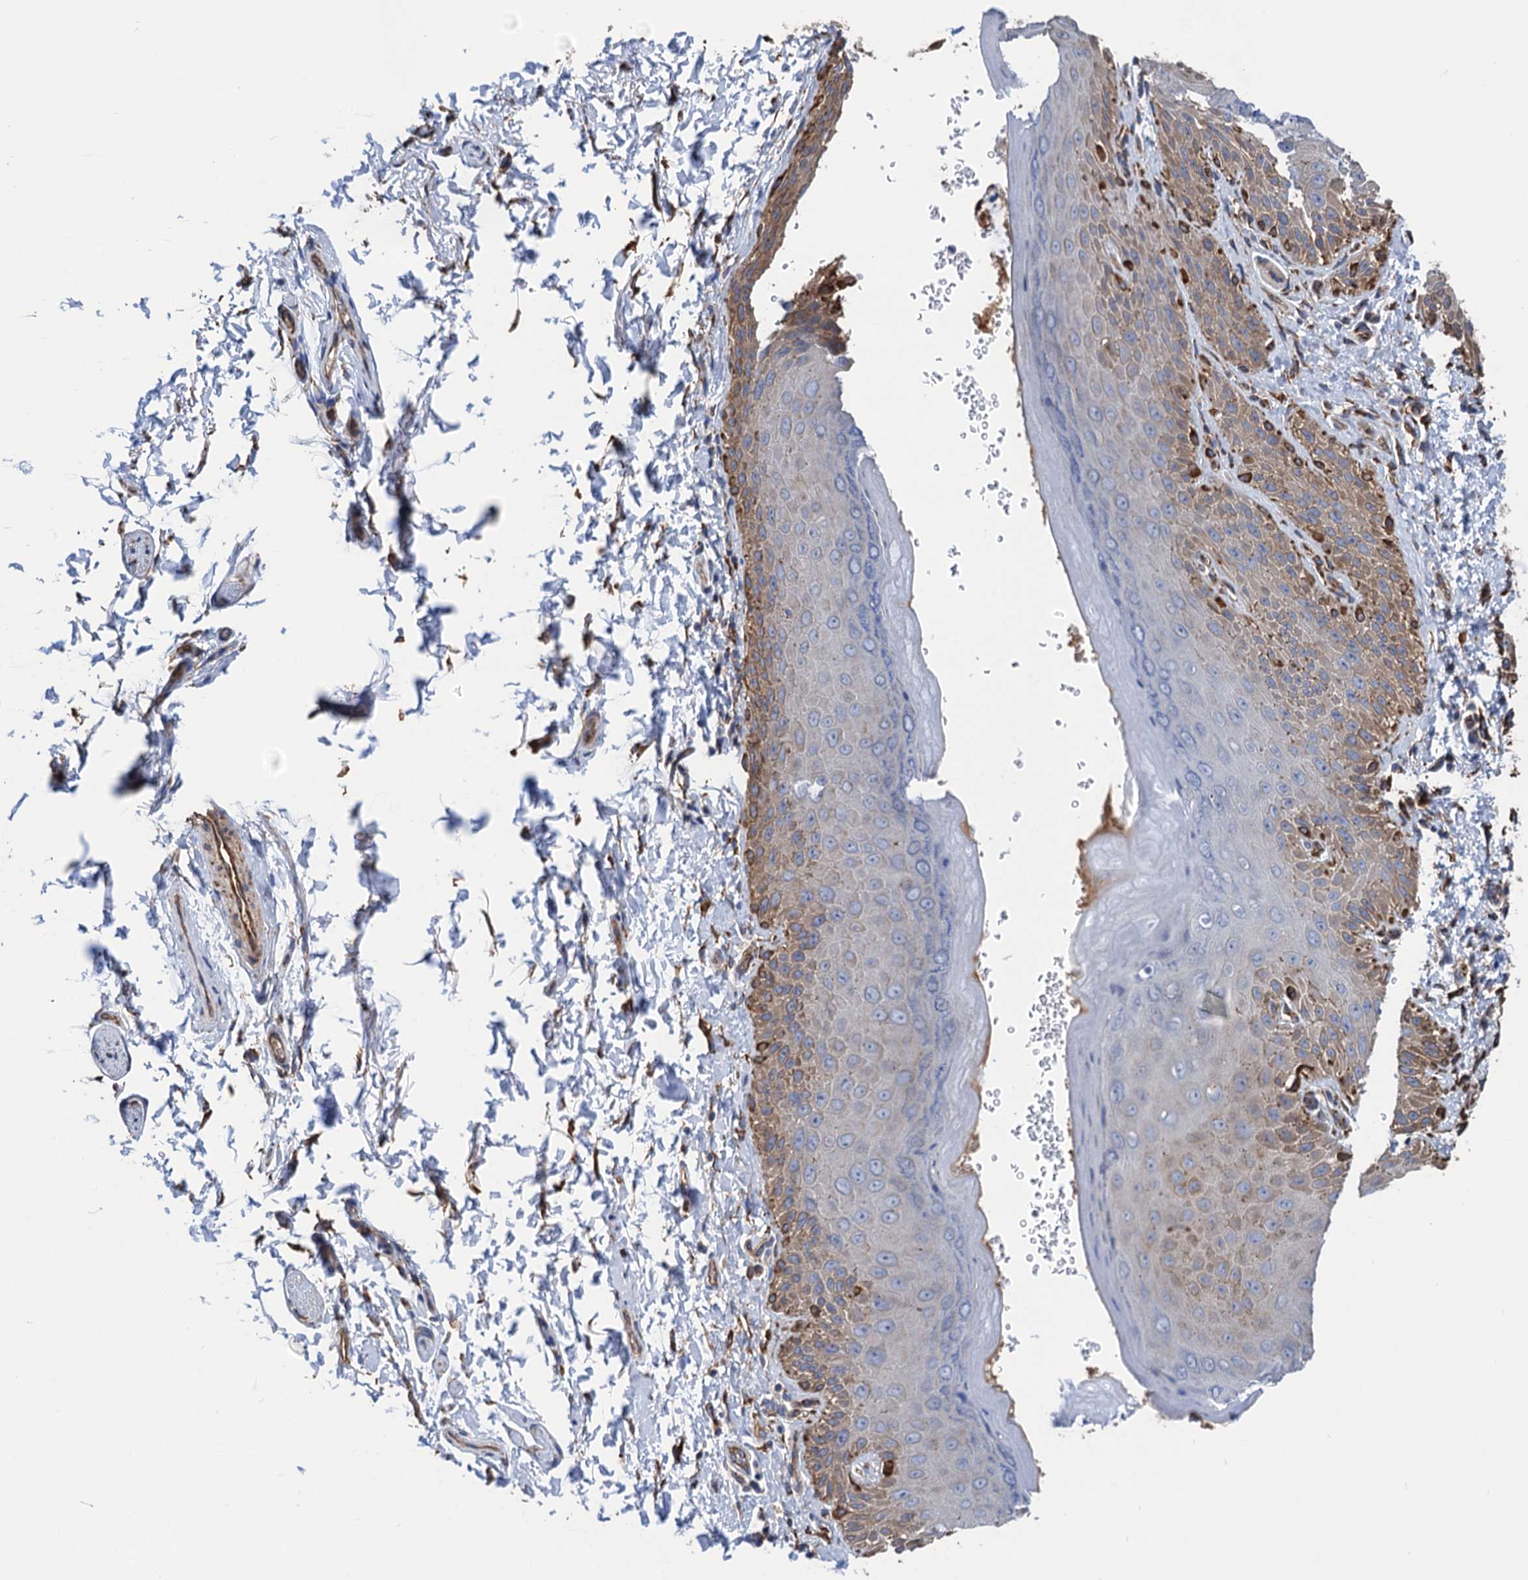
{"staining": {"intensity": "weak", "quantity": "25%-75%", "location": "cytoplasmic/membranous"}, "tissue": "skin", "cell_type": "Epidermal cells", "image_type": "normal", "snomed": [{"axis": "morphology", "description": "Normal tissue, NOS"}, {"axis": "topography", "description": "Anal"}], "caption": "Epidermal cells exhibit weak cytoplasmic/membranous positivity in about 25%-75% of cells in benign skin.", "gene": "CNNM1", "patient": {"sex": "male", "age": 44}}